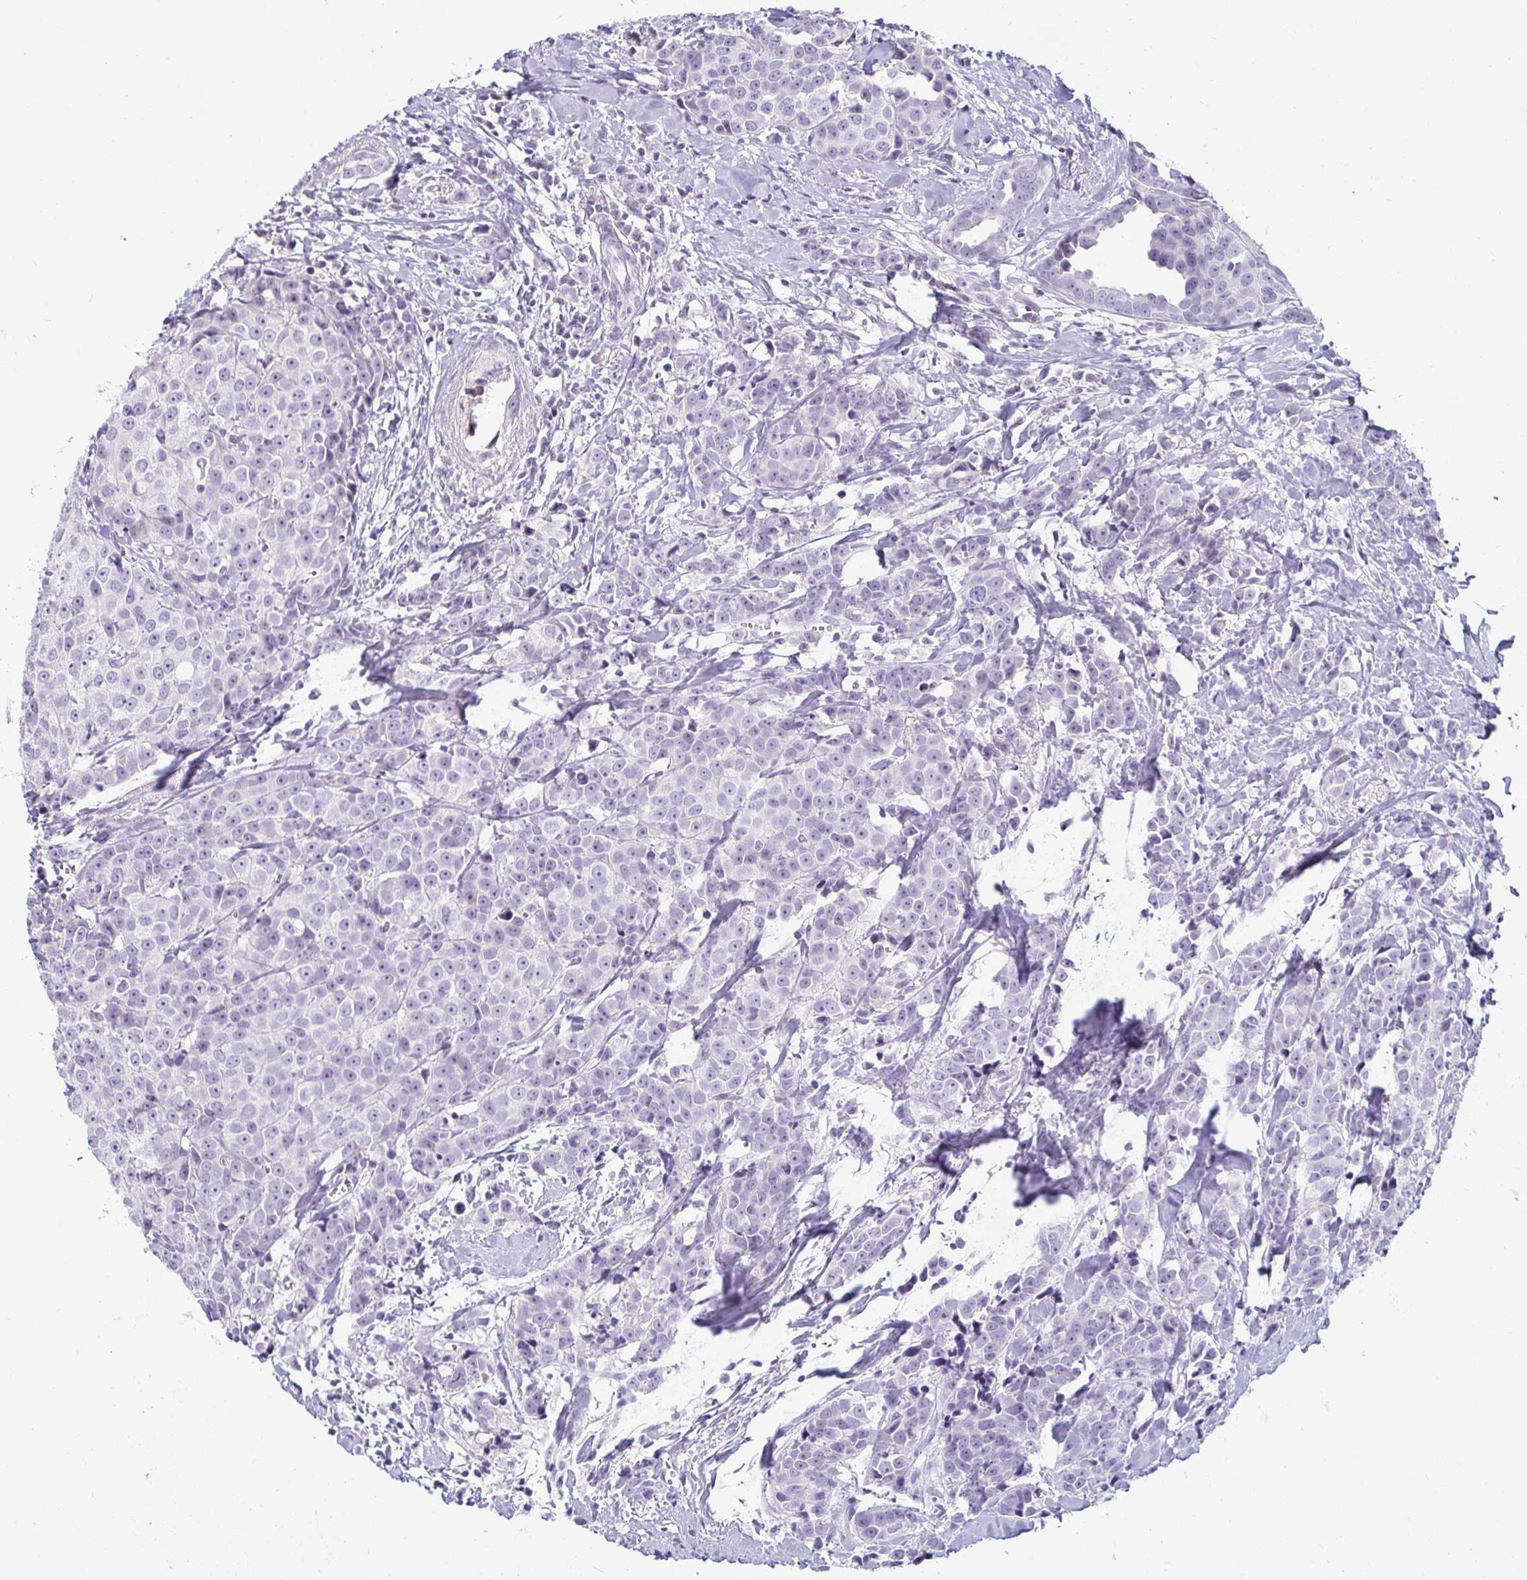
{"staining": {"intensity": "negative", "quantity": "none", "location": "none"}, "tissue": "breast cancer", "cell_type": "Tumor cells", "image_type": "cancer", "snomed": [{"axis": "morphology", "description": "Duct carcinoma"}, {"axis": "topography", "description": "Breast"}], "caption": "Tumor cells are negative for protein expression in human intraductal carcinoma (breast).", "gene": "CR2", "patient": {"sex": "female", "age": 80}}